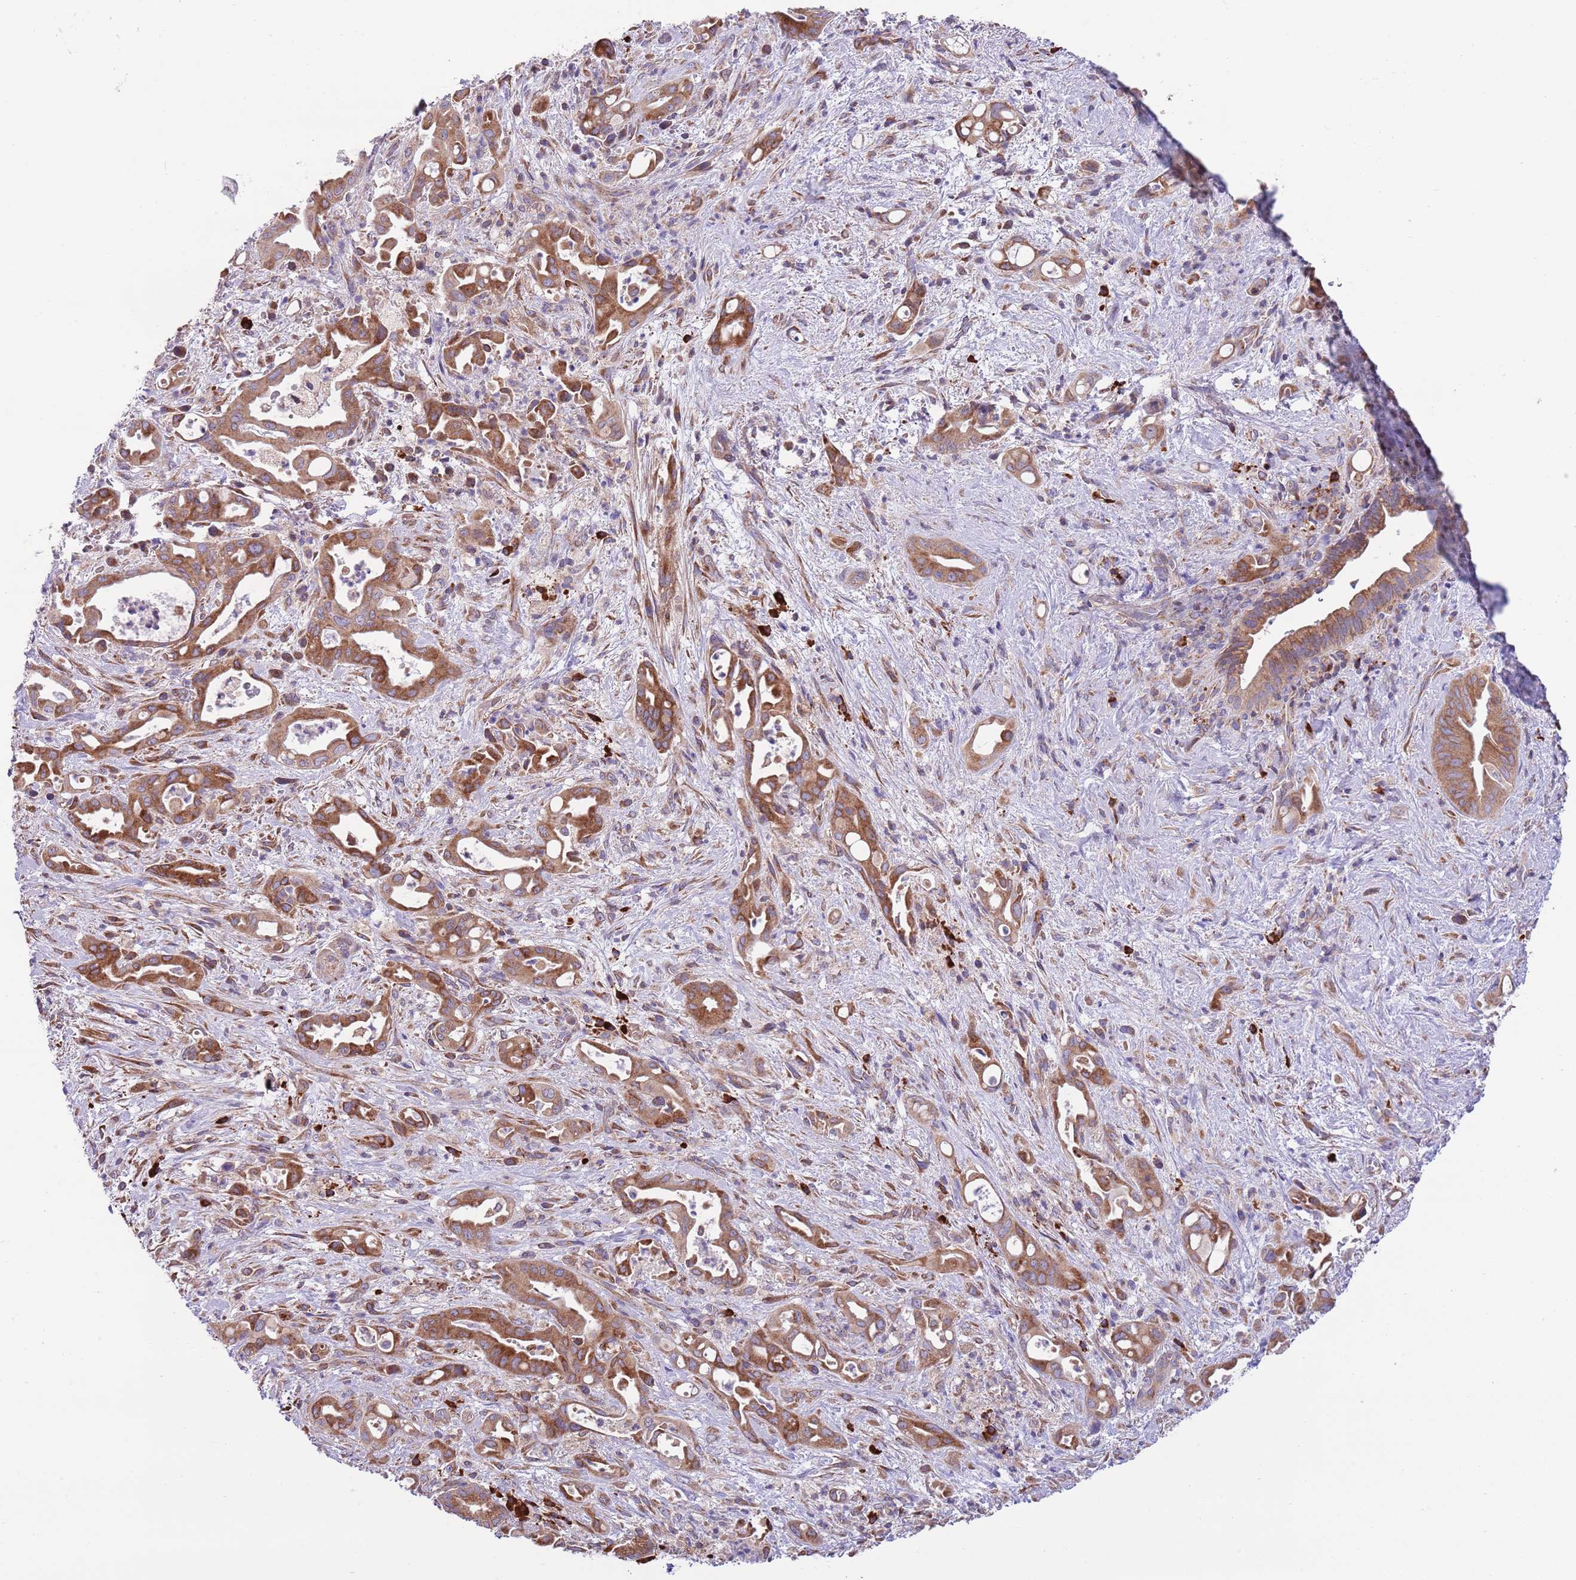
{"staining": {"intensity": "moderate", "quantity": ">75%", "location": "cytoplasmic/membranous"}, "tissue": "liver cancer", "cell_type": "Tumor cells", "image_type": "cancer", "snomed": [{"axis": "morphology", "description": "Cholangiocarcinoma"}, {"axis": "topography", "description": "Liver"}], "caption": "A histopathology image of human liver cholangiocarcinoma stained for a protein exhibits moderate cytoplasmic/membranous brown staining in tumor cells.", "gene": "DAND5", "patient": {"sex": "female", "age": 68}}